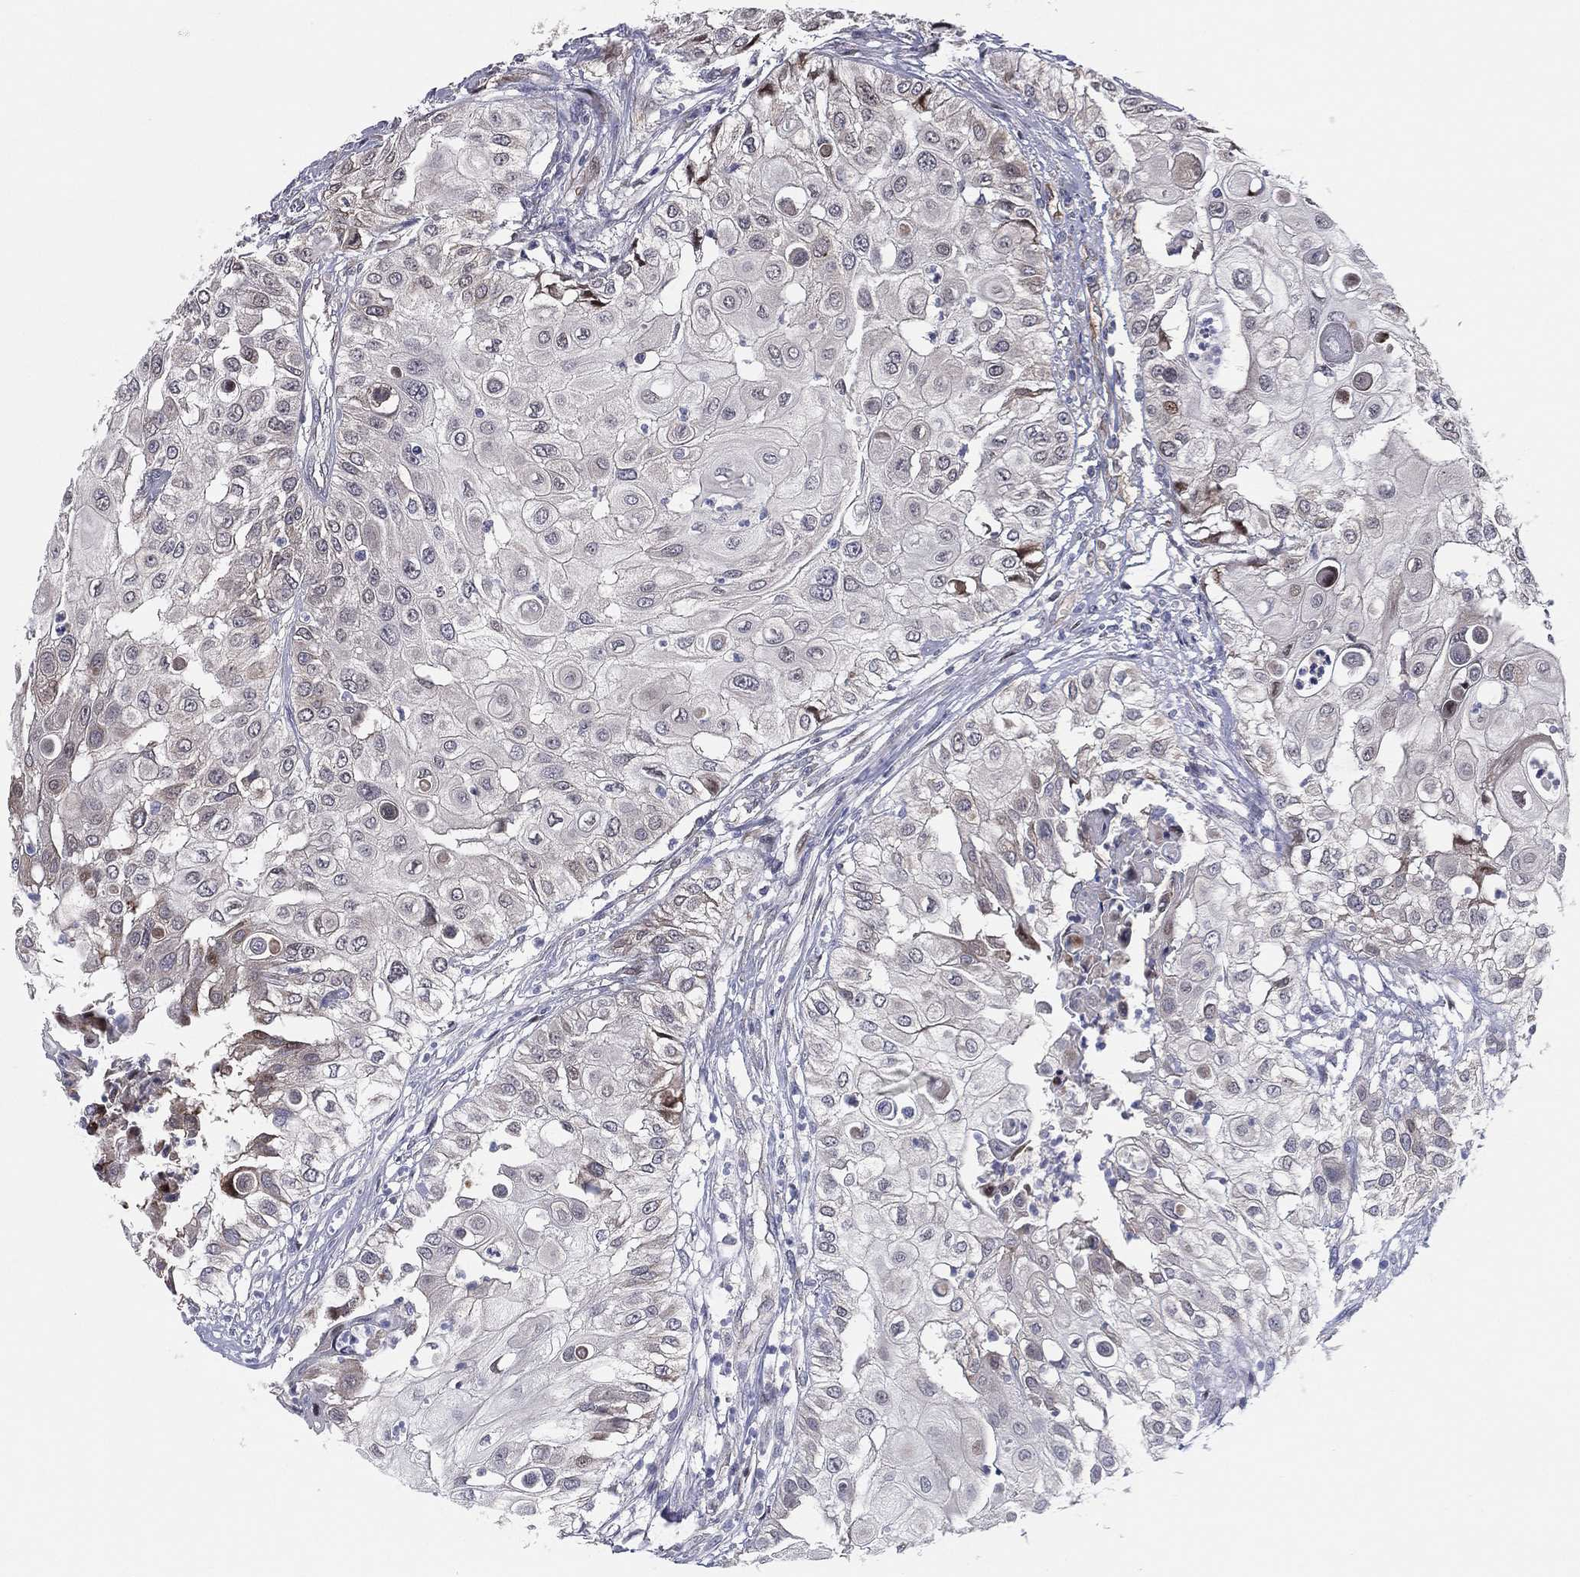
{"staining": {"intensity": "negative", "quantity": "none", "location": "none"}, "tissue": "urothelial cancer", "cell_type": "Tumor cells", "image_type": "cancer", "snomed": [{"axis": "morphology", "description": "Urothelial carcinoma, High grade"}, {"axis": "topography", "description": "Urinary bladder"}], "caption": "An image of urothelial cancer stained for a protein displays no brown staining in tumor cells. The staining is performed using DAB brown chromogen with nuclei counter-stained in using hematoxylin.", "gene": "UTP14A", "patient": {"sex": "female", "age": 79}}